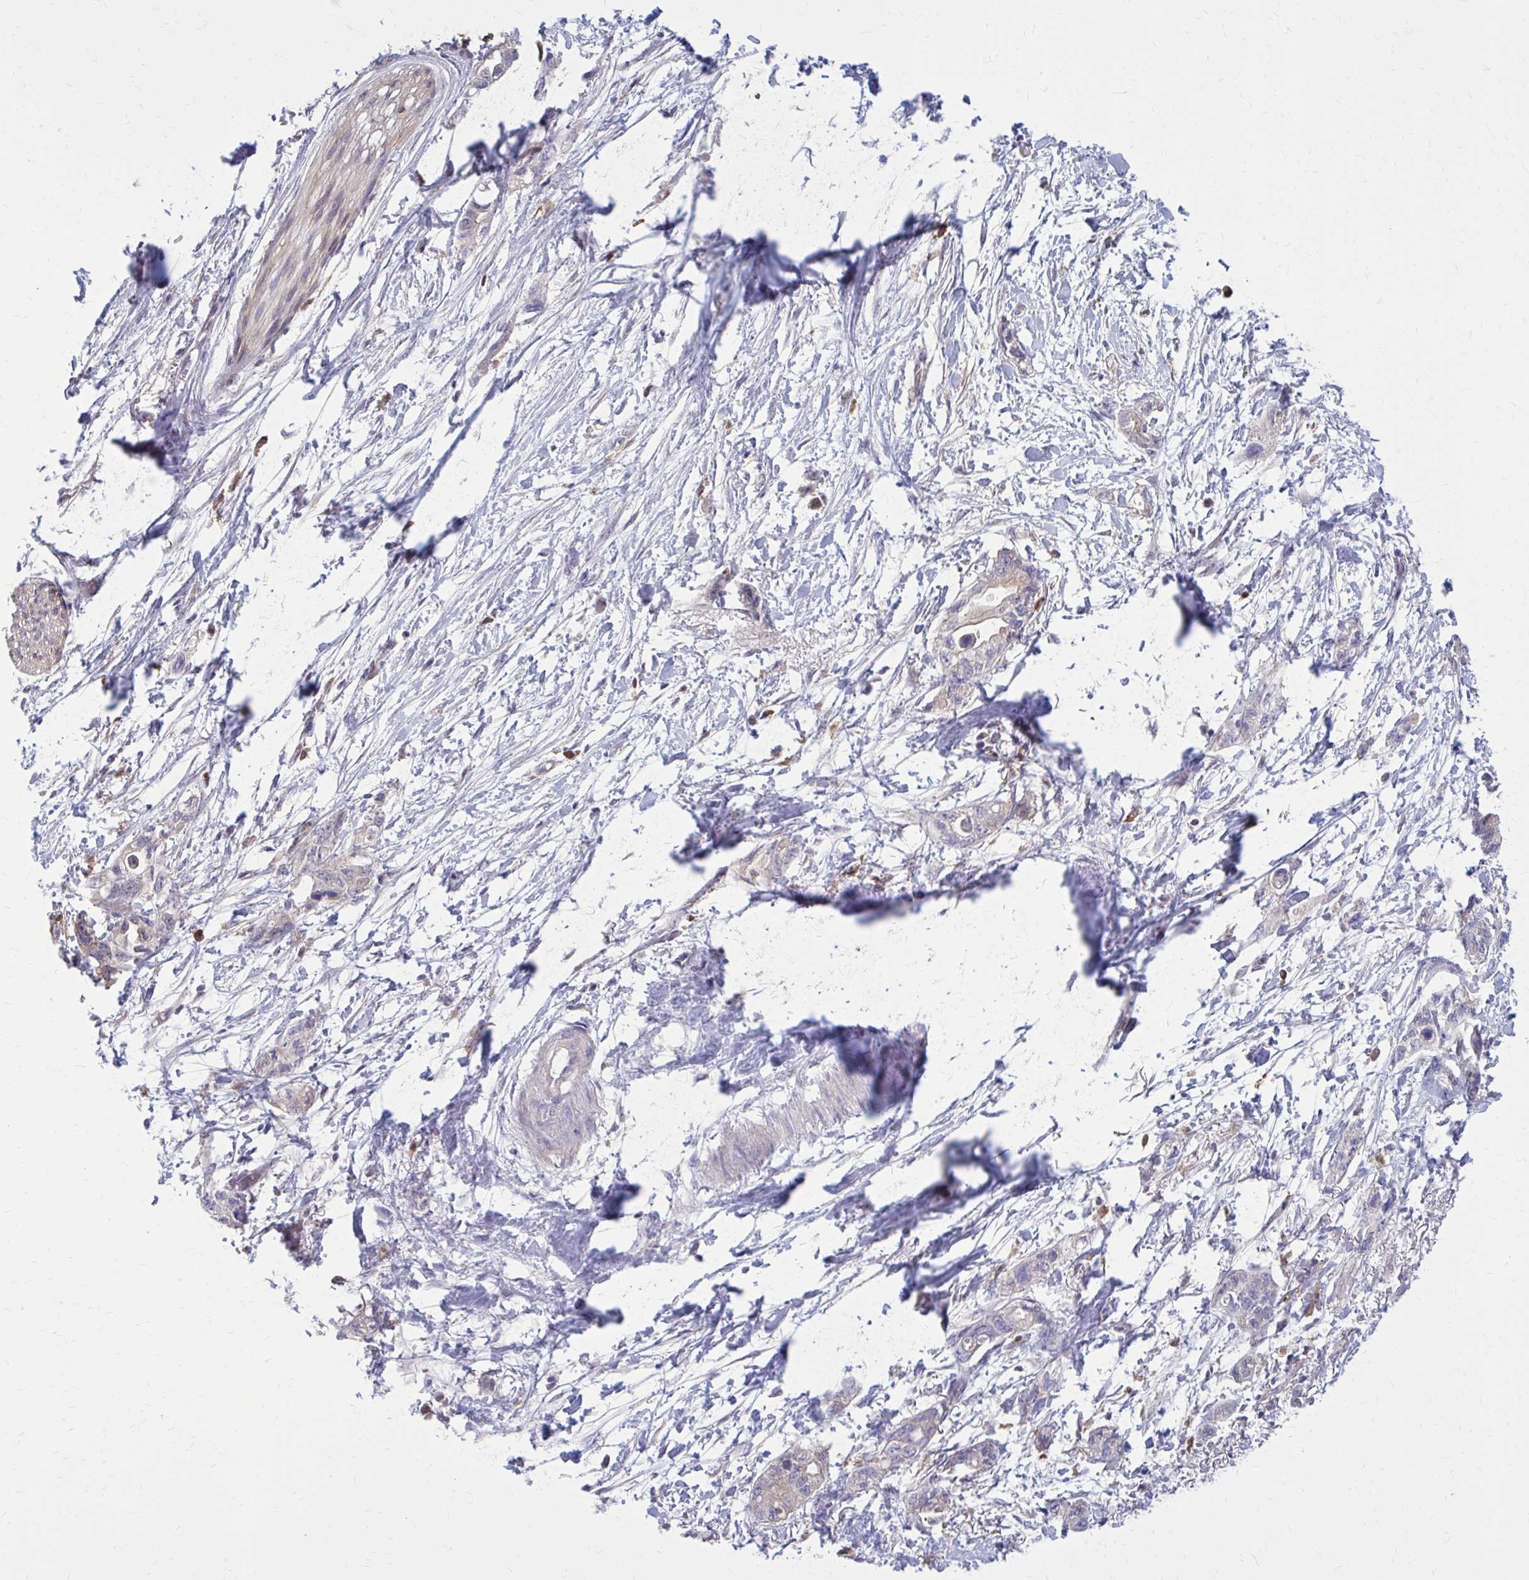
{"staining": {"intensity": "weak", "quantity": "<25%", "location": "cytoplasmic/membranous"}, "tissue": "pancreatic cancer", "cell_type": "Tumor cells", "image_type": "cancer", "snomed": [{"axis": "morphology", "description": "Adenocarcinoma, NOS"}, {"axis": "topography", "description": "Pancreas"}], "caption": "Tumor cells are negative for protein expression in human pancreatic adenocarcinoma. Brightfield microscopy of immunohistochemistry stained with DAB (3,3'-diaminobenzidine) (brown) and hematoxylin (blue), captured at high magnification.", "gene": "DBI", "patient": {"sex": "female", "age": 72}}